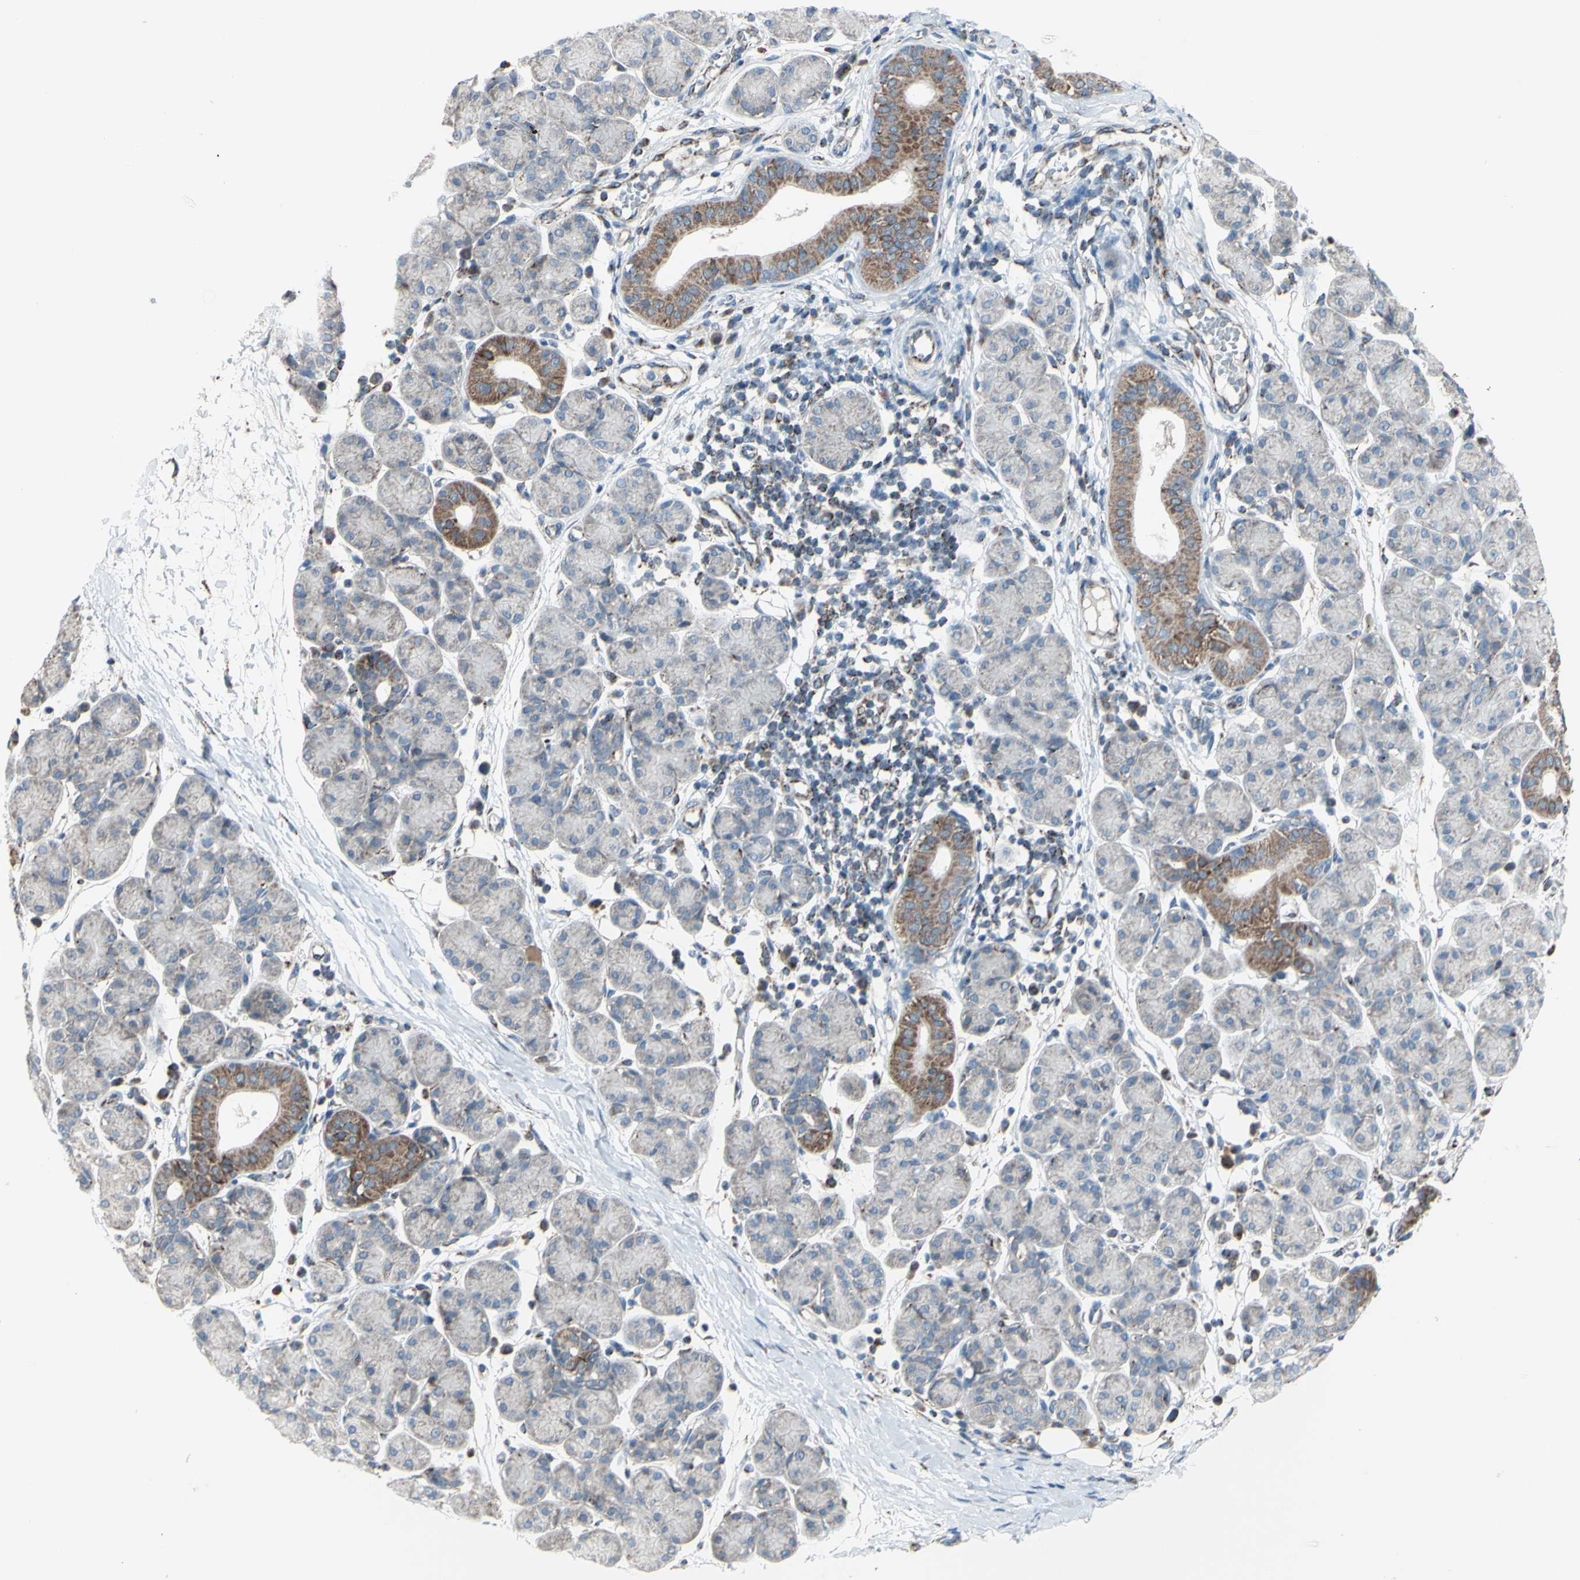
{"staining": {"intensity": "moderate", "quantity": "<25%", "location": "none"}, "tissue": "salivary gland", "cell_type": "Glandular cells", "image_type": "normal", "snomed": [{"axis": "morphology", "description": "Normal tissue, NOS"}, {"axis": "morphology", "description": "Inflammation, NOS"}, {"axis": "topography", "description": "Lymph node"}, {"axis": "topography", "description": "Salivary gland"}], "caption": "Approximately <25% of glandular cells in benign human salivary gland reveal moderate None protein expression as visualized by brown immunohistochemical staining.", "gene": "GLT8D1", "patient": {"sex": "male", "age": 3}}